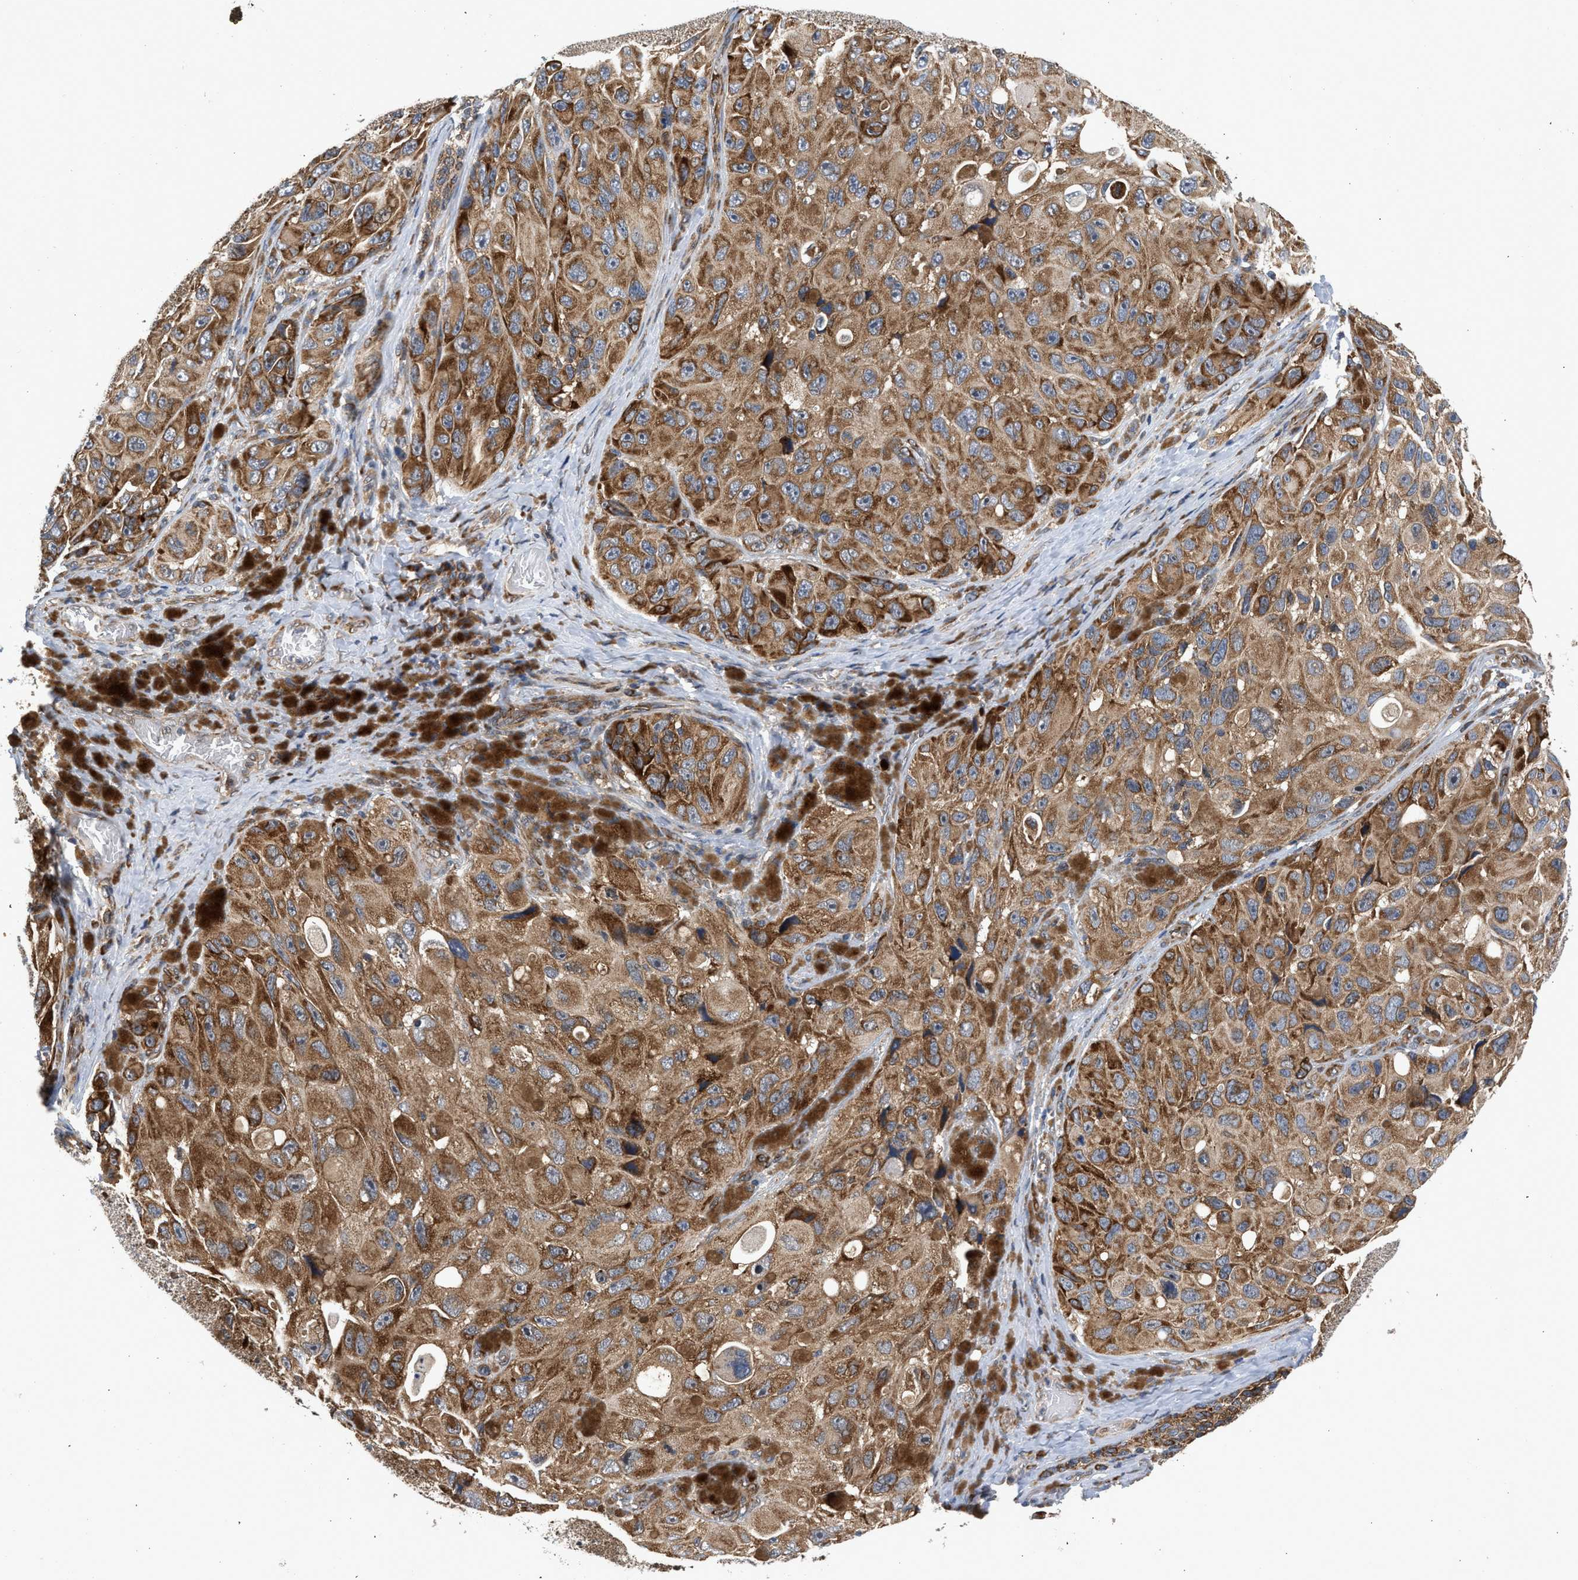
{"staining": {"intensity": "moderate", "quantity": ">75%", "location": "cytoplasmic/membranous"}, "tissue": "melanoma", "cell_type": "Tumor cells", "image_type": "cancer", "snomed": [{"axis": "morphology", "description": "Malignant melanoma, NOS"}, {"axis": "topography", "description": "Skin"}], "caption": "A brown stain highlights moderate cytoplasmic/membranous positivity of a protein in malignant melanoma tumor cells. The protein of interest is shown in brown color, while the nuclei are stained blue.", "gene": "POLG2", "patient": {"sex": "female", "age": 73}}